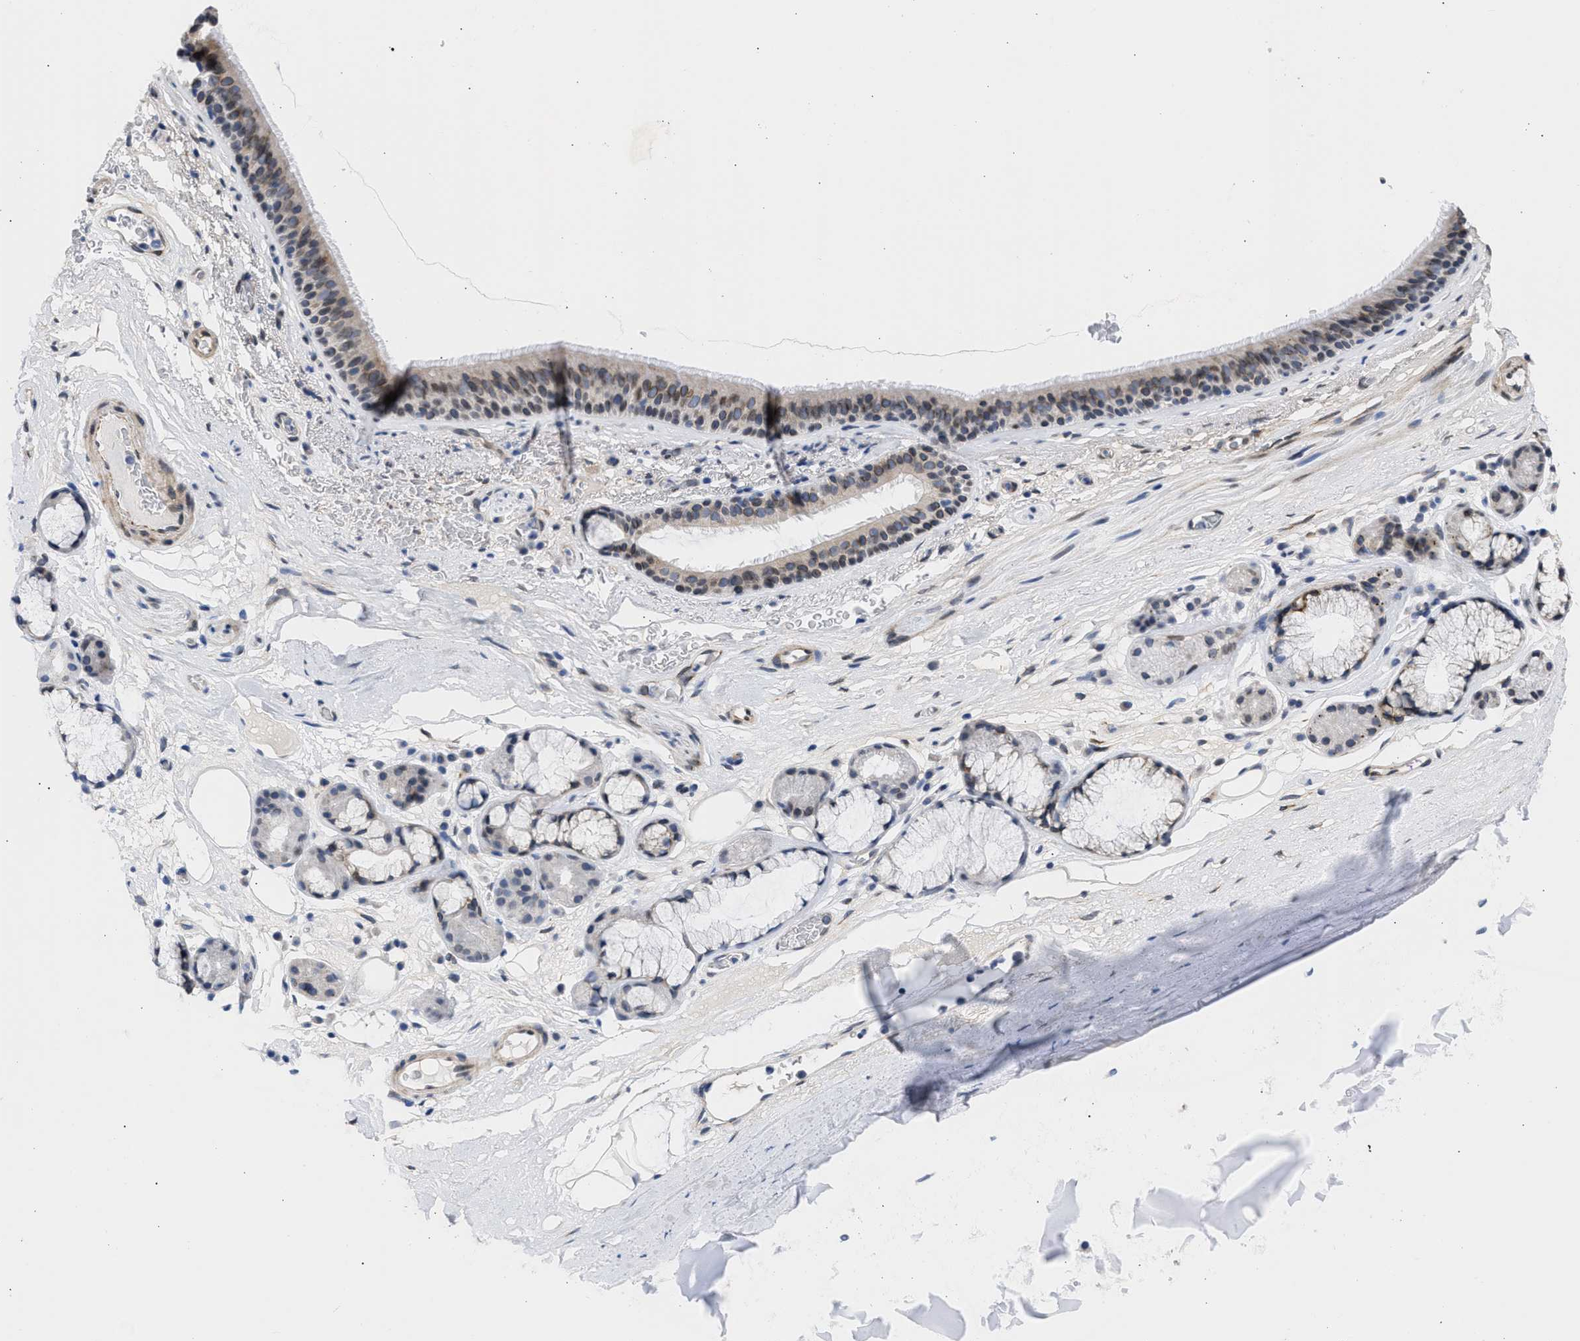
{"staining": {"intensity": "moderate", "quantity": "25%-75%", "location": "cytoplasmic/membranous,nuclear"}, "tissue": "bronchus", "cell_type": "Respiratory epithelial cells", "image_type": "normal", "snomed": [{"axis": "morphology", "description": "Normal tissue, NOS"}, {"axis": "topography", "description": "Cartilage tissue"}], "caption": "High-power microscopy captured an immunohistochemistry photomicrograph of benign bronchus, revealing moderate cytoplasmic/membranous,nuclear expression in about 25%-75% of respiratory epithelial cells. (DAB (3,3'-diaminobenzidine) = brown stain, brightfield microscopy at high magnification).", "gene": "NUP35", "patient": {"sex": "female", "age": 63}}